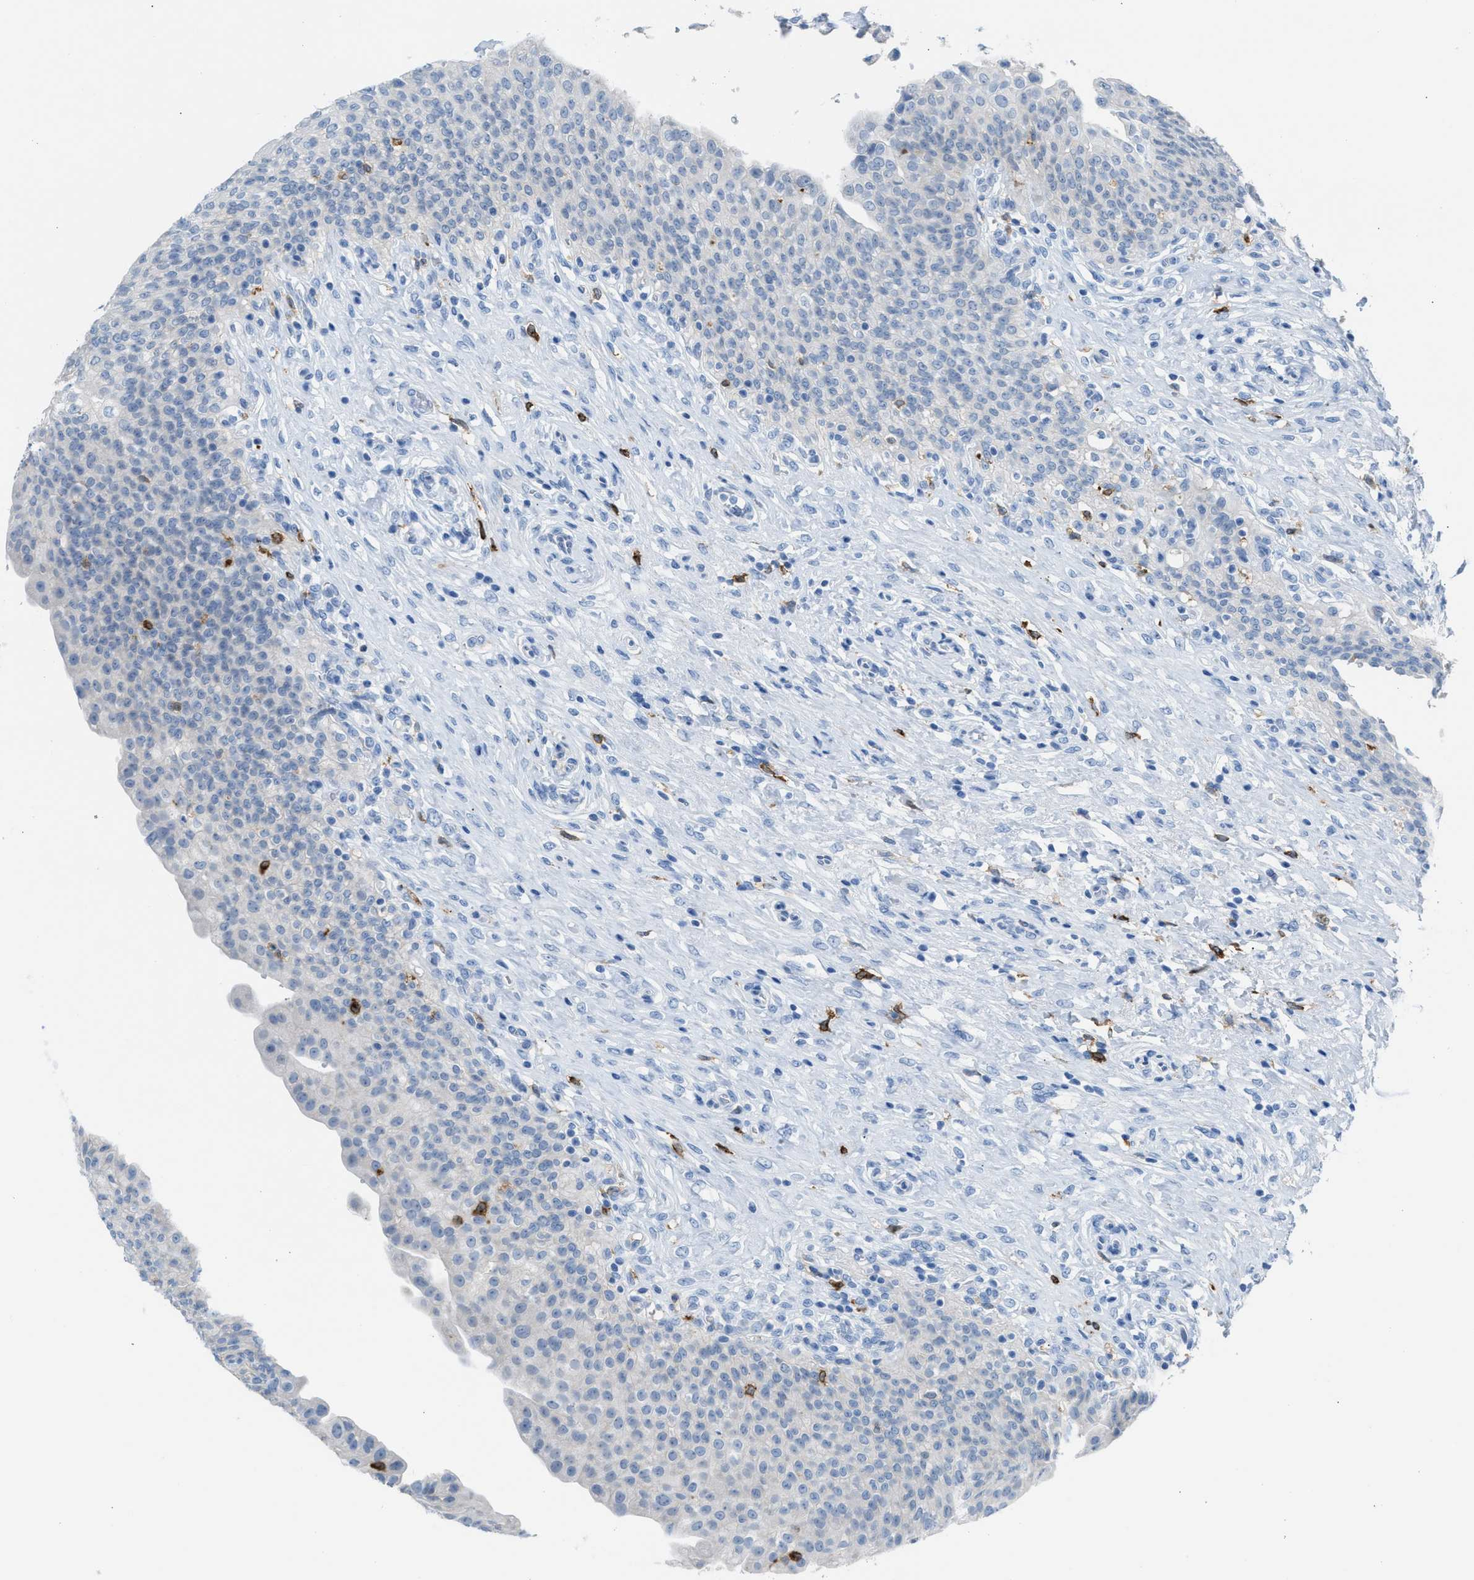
{"staining": {"intensity": "negative", "quantity": "none", "location": "none"}, "tissue": "urinary bladder", "cell_type": "Urothelial cells", "image_type": "normal", "snomed": [{"axis": "morphology", "description": "Urothelial carcinoma, High grade"}, {"axis": "topography", "description": "Urinary bladder"}], "caption": "This is an IHC micrograph of benign human urinary bladder. There is no staining in urothelial cells.", "gene": "CLEC10A", "patient": {"sex": "male", "age": 46}}